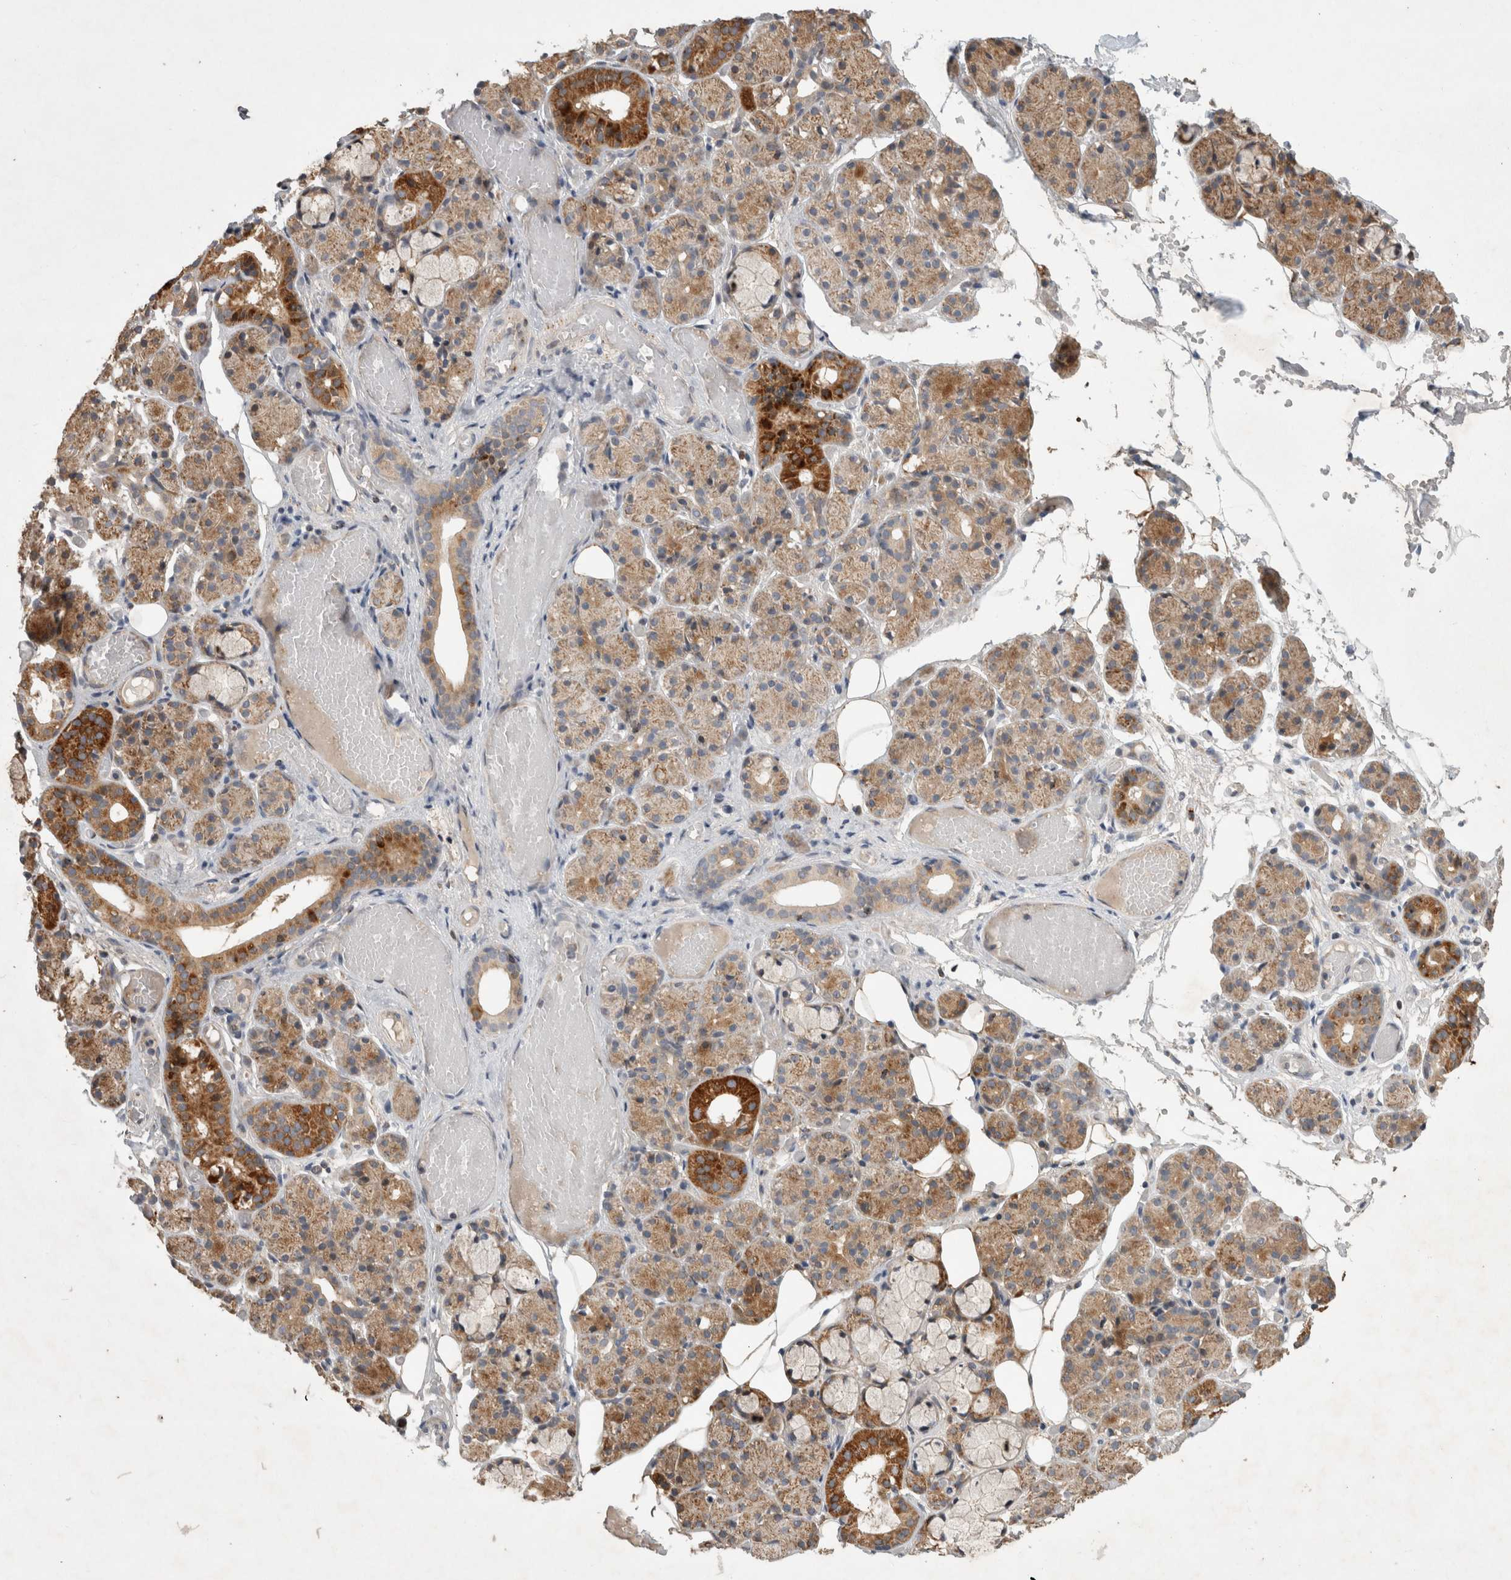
{"staining": {"intensity": "strong", "quantity": "25%-75%", "location": "cytoplasmic/membranous"}, "tissue": "salivary gland", "cell_type": "Glandular cells", "image_type": "normal", "snomed": [{"axis": "morphology", "description": "Normal tissue, NOS"}, {"axis": "topography", "description": "Salivary gland"}], "caption": "The micrograph reveals immunohistochemical staining of normal salivary gland. There is strong cytoplasmic/membranous positivity is identified in about 25%-75% of glandular cells. The protein is stained brown, and the nuclei are stained in blue (DAB IHC with brightfield microscopy, high magnification).", "gene": "SERAC1", "patient": {"sex": "male", "age": 63}}